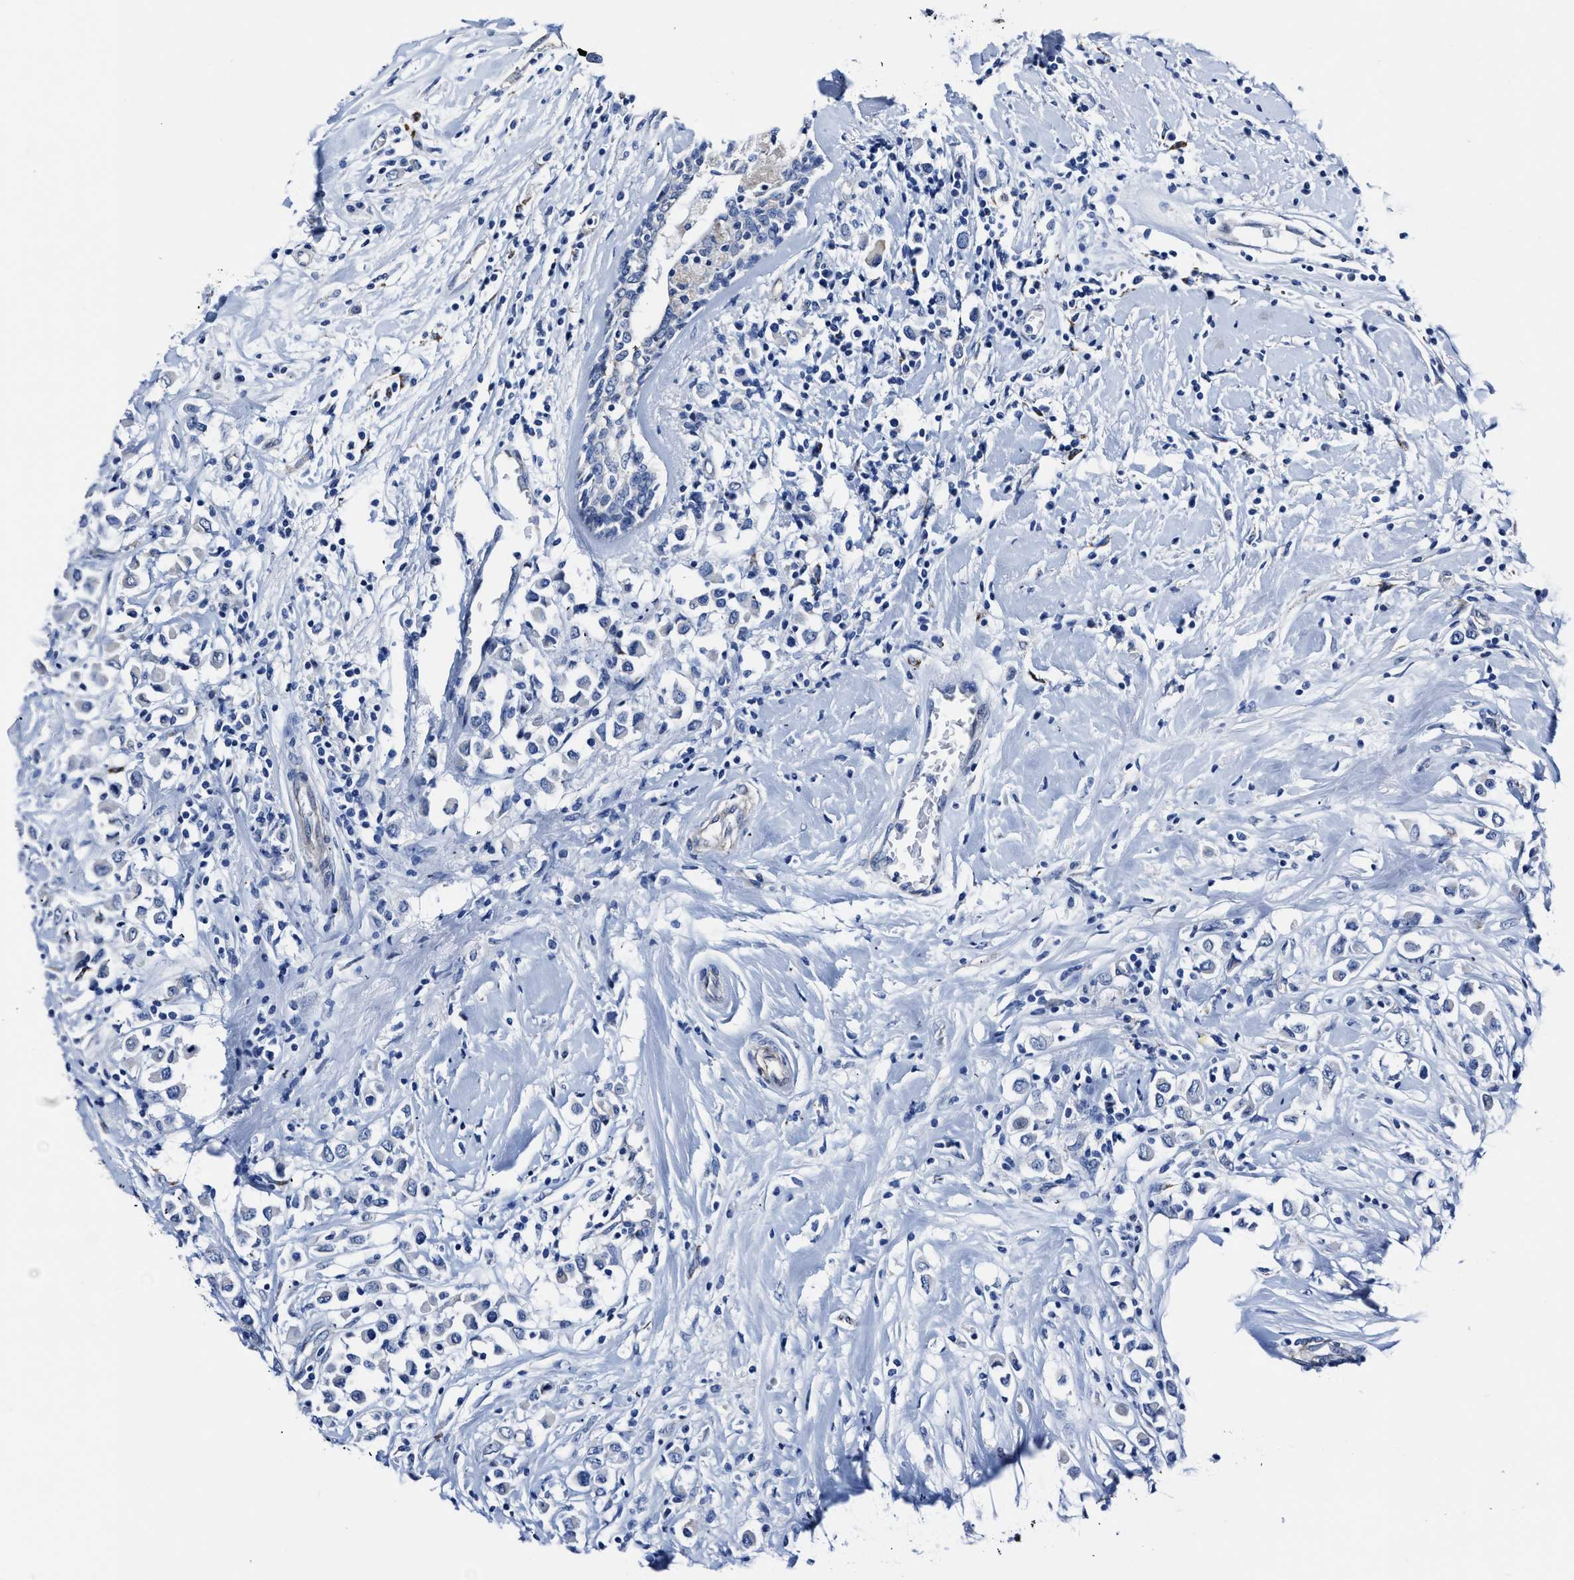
{"staining": {"intensity": "negative", "quantity": "none", "location": "none"}, "tissue": "breast cancer", "cell_type": "Tumor cells", "image_type": "cancer", "snomed": [{"axis": "morphology", "description": "Duct carcinoma"}, {"axis": "topography", "description": "Breast"}], "caption": "Immunohistochemistry image of human breast cancer (invasive ductal carcinoma) stained for a protein (brown), which reveals no staining in tumor cells. The staining is performed using DAB (3,3'-diaminobenzidine) brown chromogen with nuclei counter-stained in using hematoxylin.", "gene": "KCNMB3", "patient": {"sex": "female", "age": 61}}